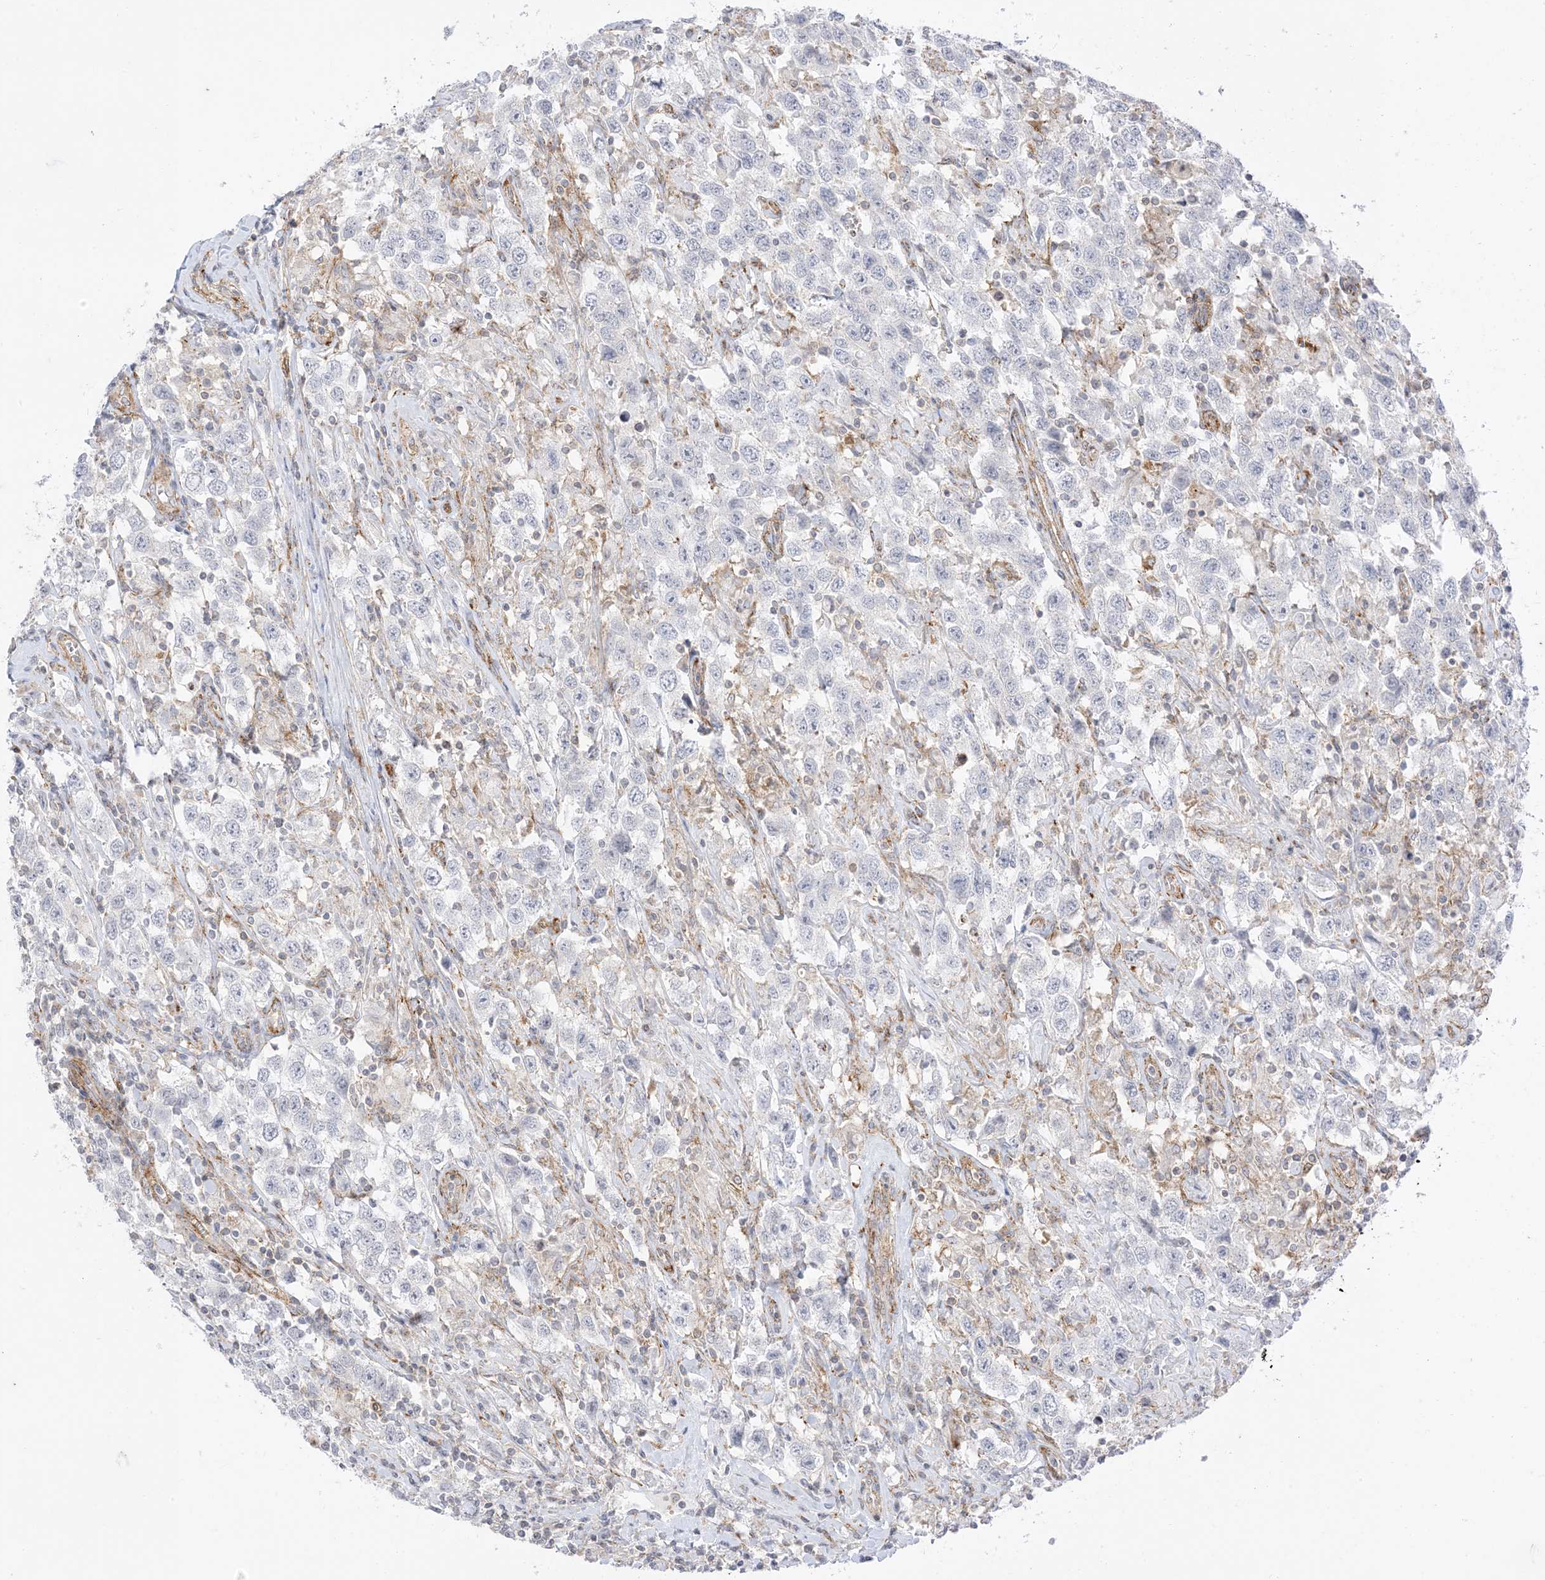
{"staining": {"intensity": "negative", "quantity": "none", "location": "none"}, "tissue": "testis cancer", "cell_type": "Tumor cells", "image_type": "cancer", "snomed": [{"axis": "morphology", "description": "Seminoma, NOS"}, {"axis": "topography", "description": "Testis"}], "caption": "Immunohistochemistry (IHC) image of testis cancer stained for a protein (brown), which shows no positivity in tumor cells.", "gene": "RAC1", "patient": {"sex": "male", "age": 41}}